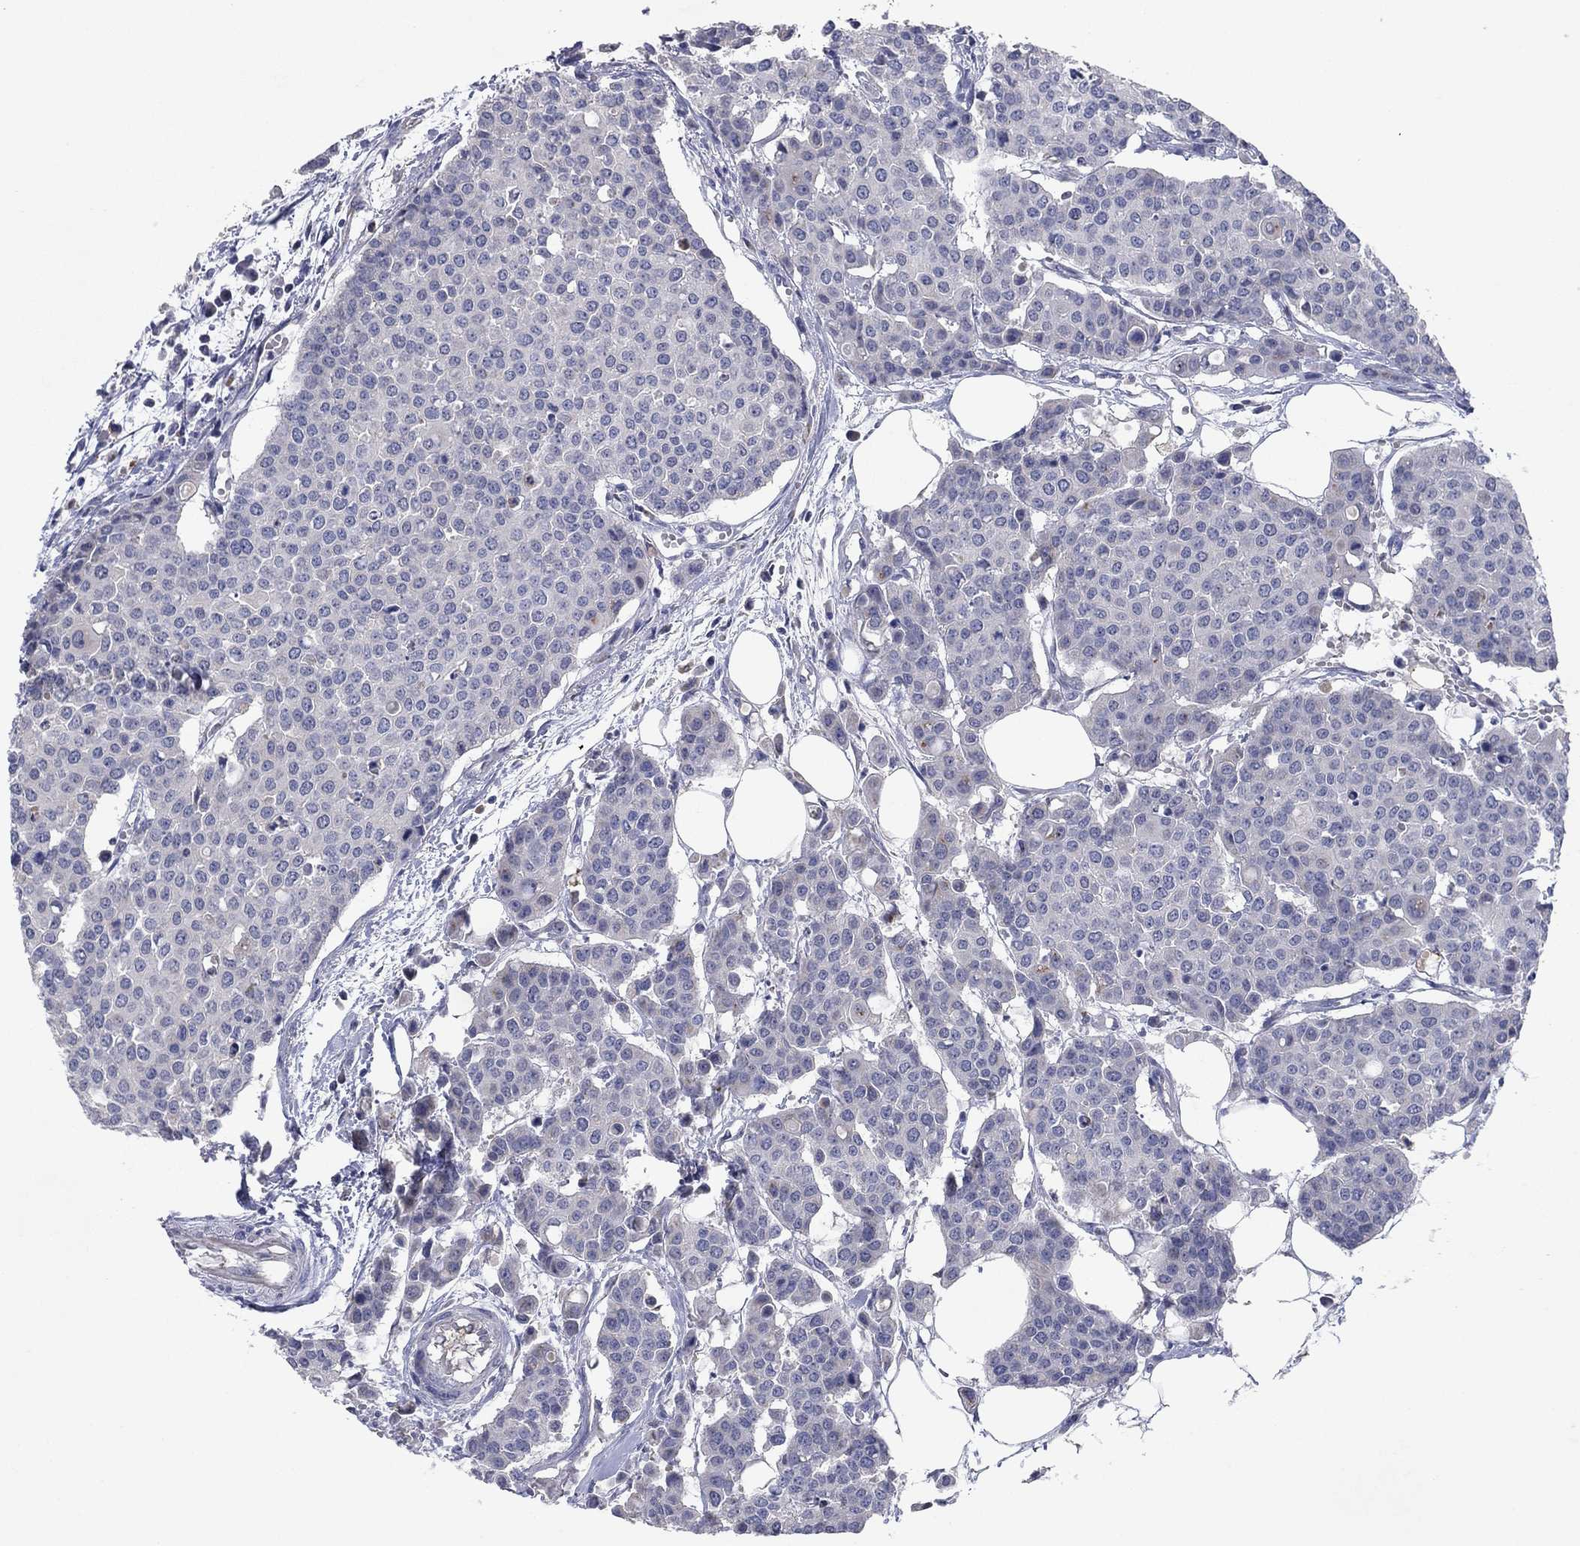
{"staining": {"intensity": "negative", "quantity": "none", "location": "none"}, "tissue": "carcinoid", "cell_type": "Tumor cells", "image_type": "cancer", "snomed": [{"axis": "morphology", "description": "Carcinoid, malignant, NOS"}, {"axis": "topography", "description": "Colon"}], "caption": "Immunohistochemistry of carcinoid demonstrates no expression in tumor cells.", "gene": "PTGDS", "patient": {"sex": "male", "age": 81}}